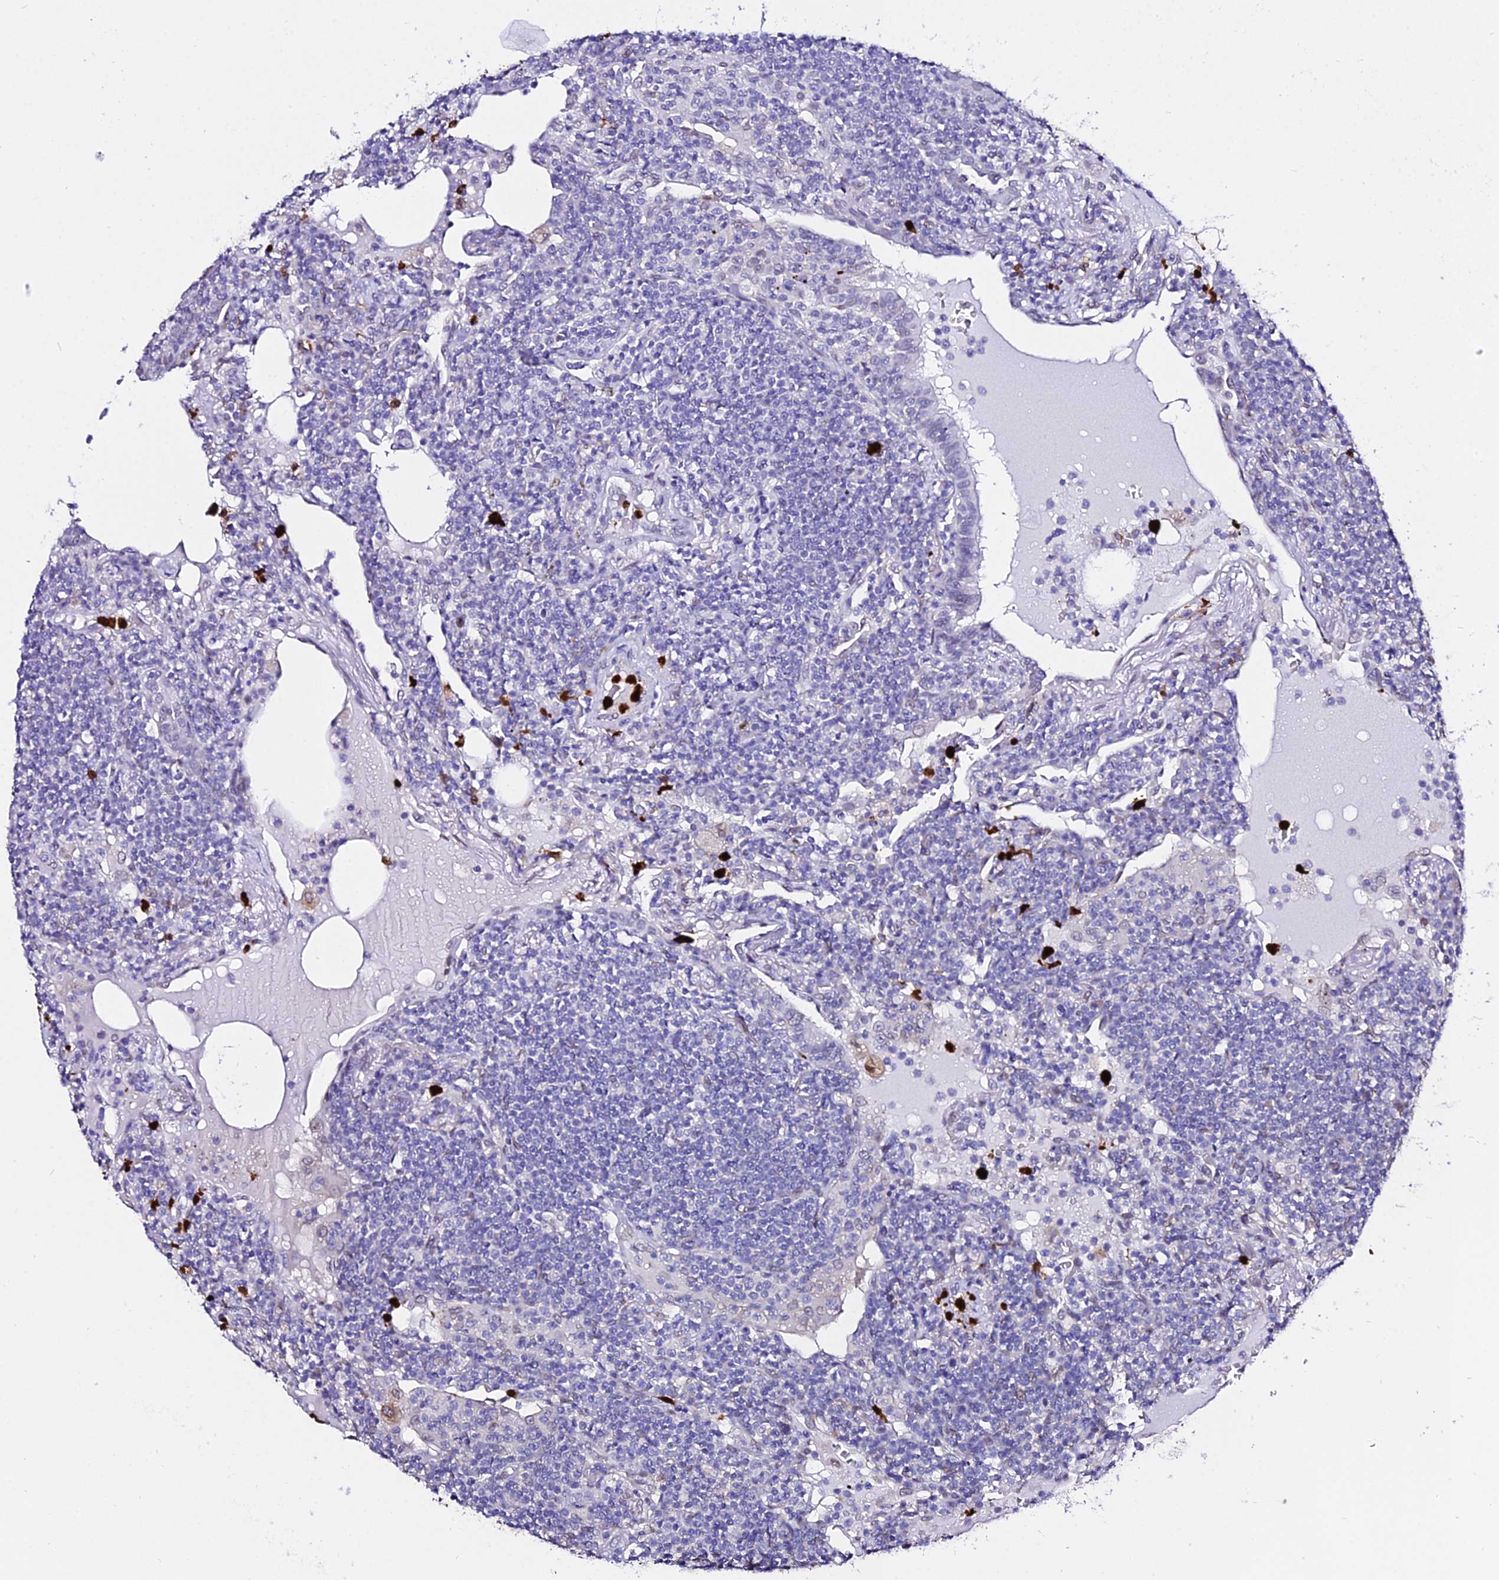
{"staining": {"intensity": "negative", "quantity": "none", "location": "none"}, "tissue": "lymphoma", "cell_type": "Tumor cells", "image_type": "cancer", "snomed": [{"axis": "morphology", "description": "Malignant lymphoma, non-Hodgkin's type, Low grade"}, {"axis": "topography", "description": "Lung"}], "caption": "Tumor cells show no significant protein staining in low-grade malignant lymphoma, non-Hodgkin's type.", "gene": "MCM10", "patient": {"sex": "female", "age": 71}}